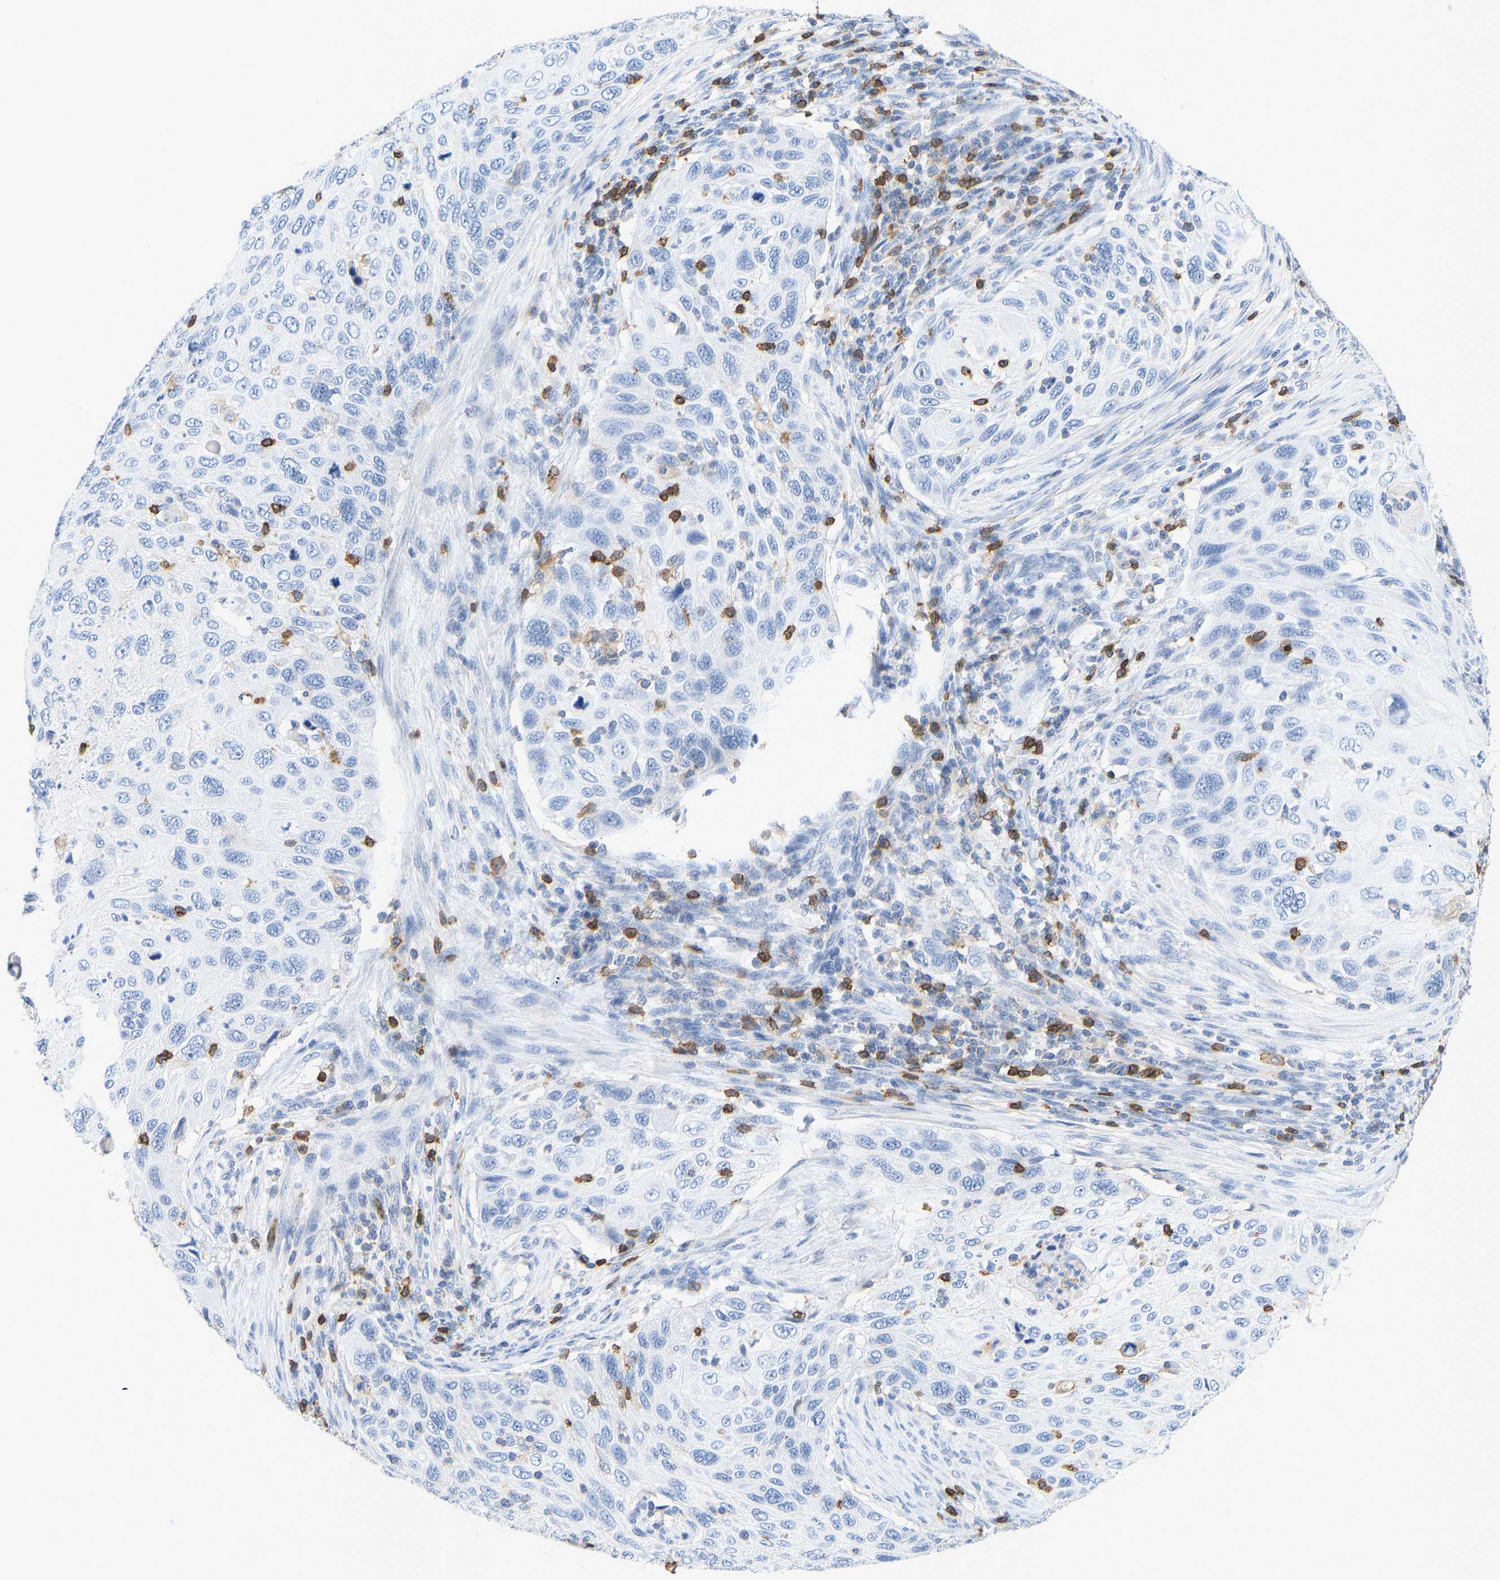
{"staining": {"intensity": "negative", "quantity": "none", "location": "none"}, "tissue": "cervical cancer", "cell_type": "Tumor cells", "image_type": "cancer", "snomed": [{"axis": "morphology", "description": "Squamous cell carcinoma, NOS"}, {"axis": "topography", "description": "Cervix"}], "caption": "Tumor cells show no significant protein staining in cervical squamous cell carcinoma.", "gene": "EVL", "patient": {"sex": "female", "age": 70}}